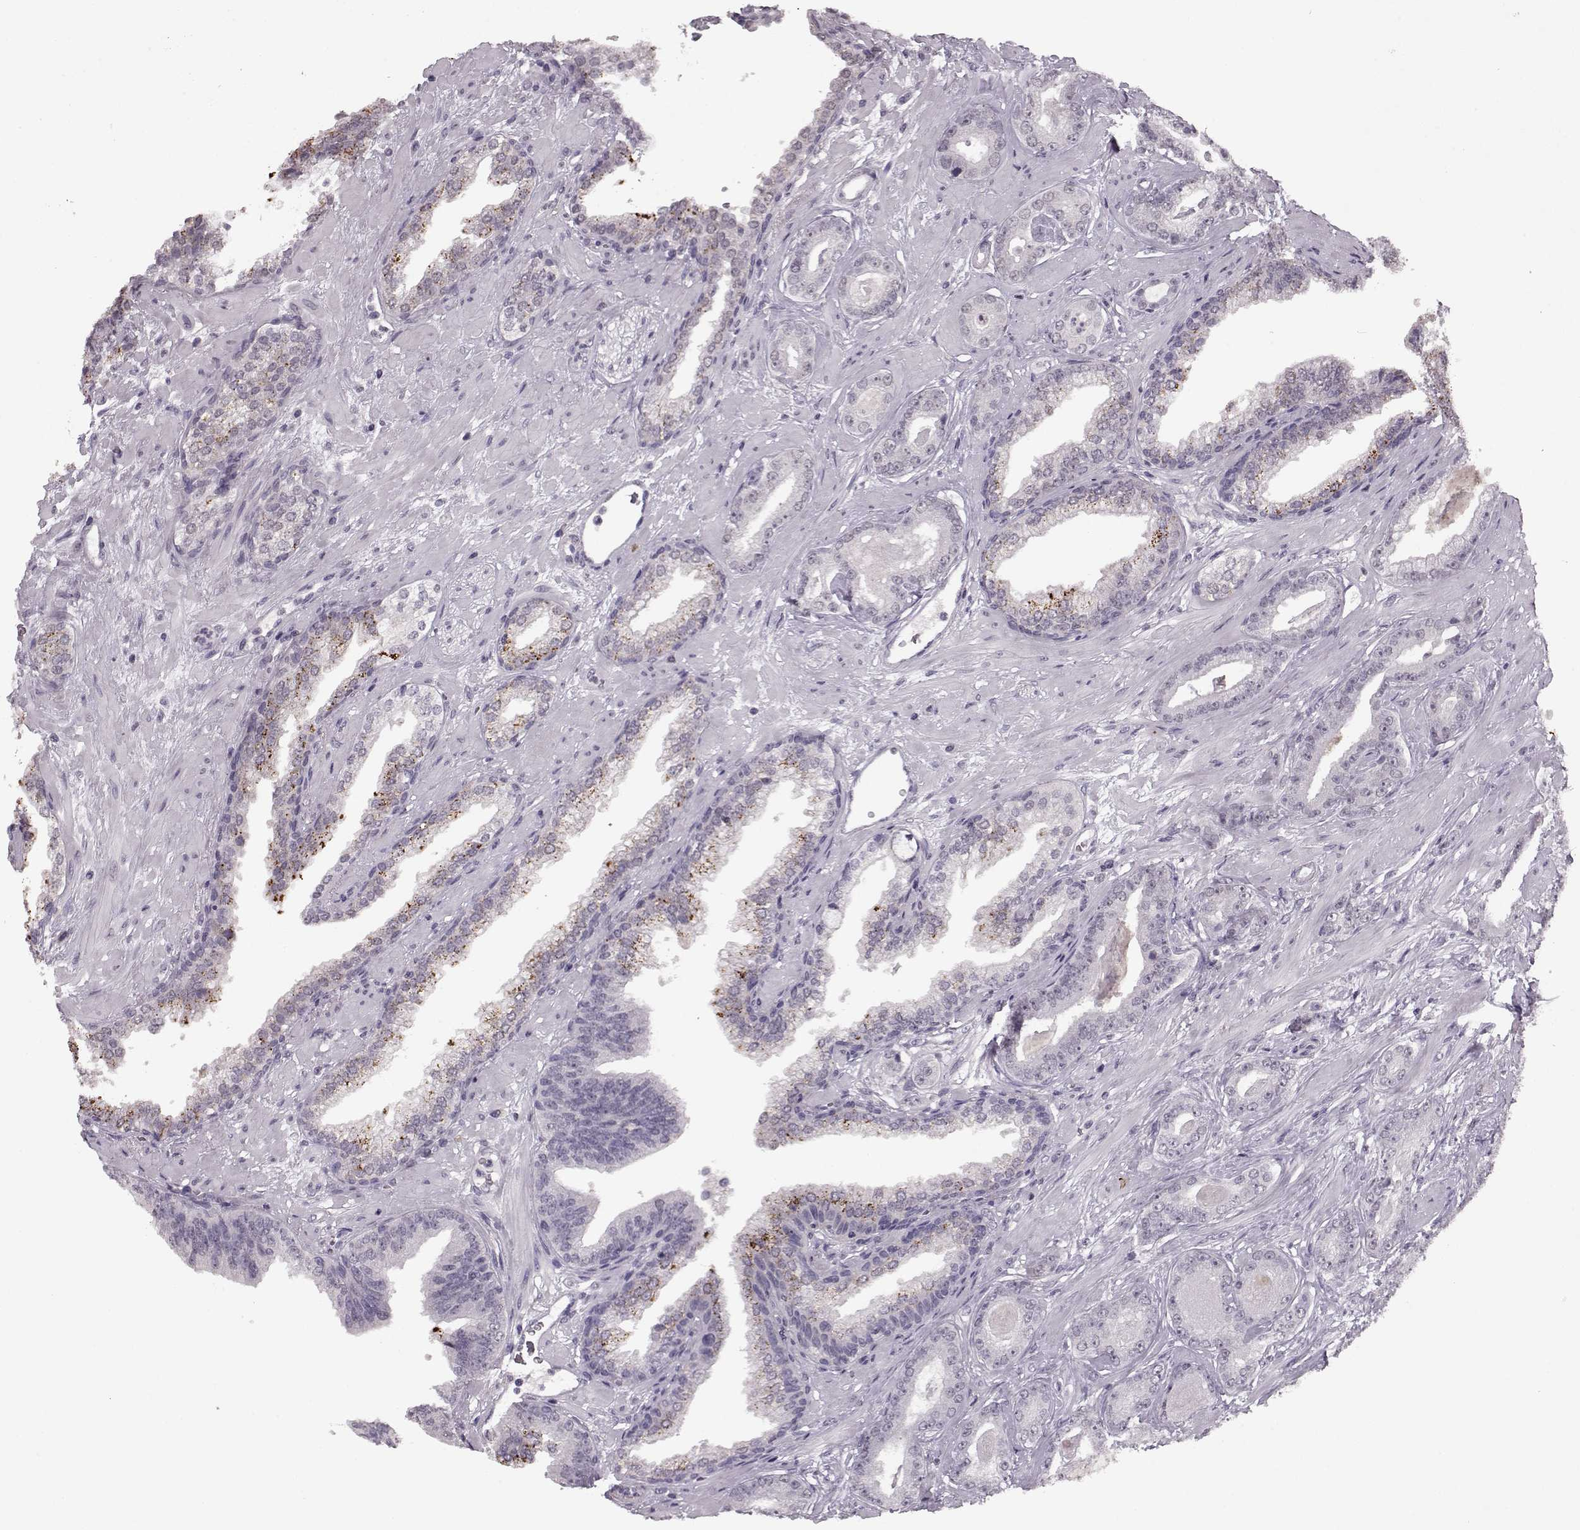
{"staining": {"intensity": "negative", "quantity": "none", "location": "none"}, "tissue": "prostate cancer", "cell_type": "Tumor cells", "image_type": "cancer", "snomed": [{"axis": "morphology", "description": "Adenocarcinoma, Low grade"}, {"axis": "topography", "description": "Prostate"}], "caption": "Tumor cells show no significant protein positivity in prostate adenocarcinoma (low-grade). (Immunohistochemistry, brightfield microscopy, high magnification).", "gene": "RP1L1", "patient": {"sex": "male", "age": 61}}